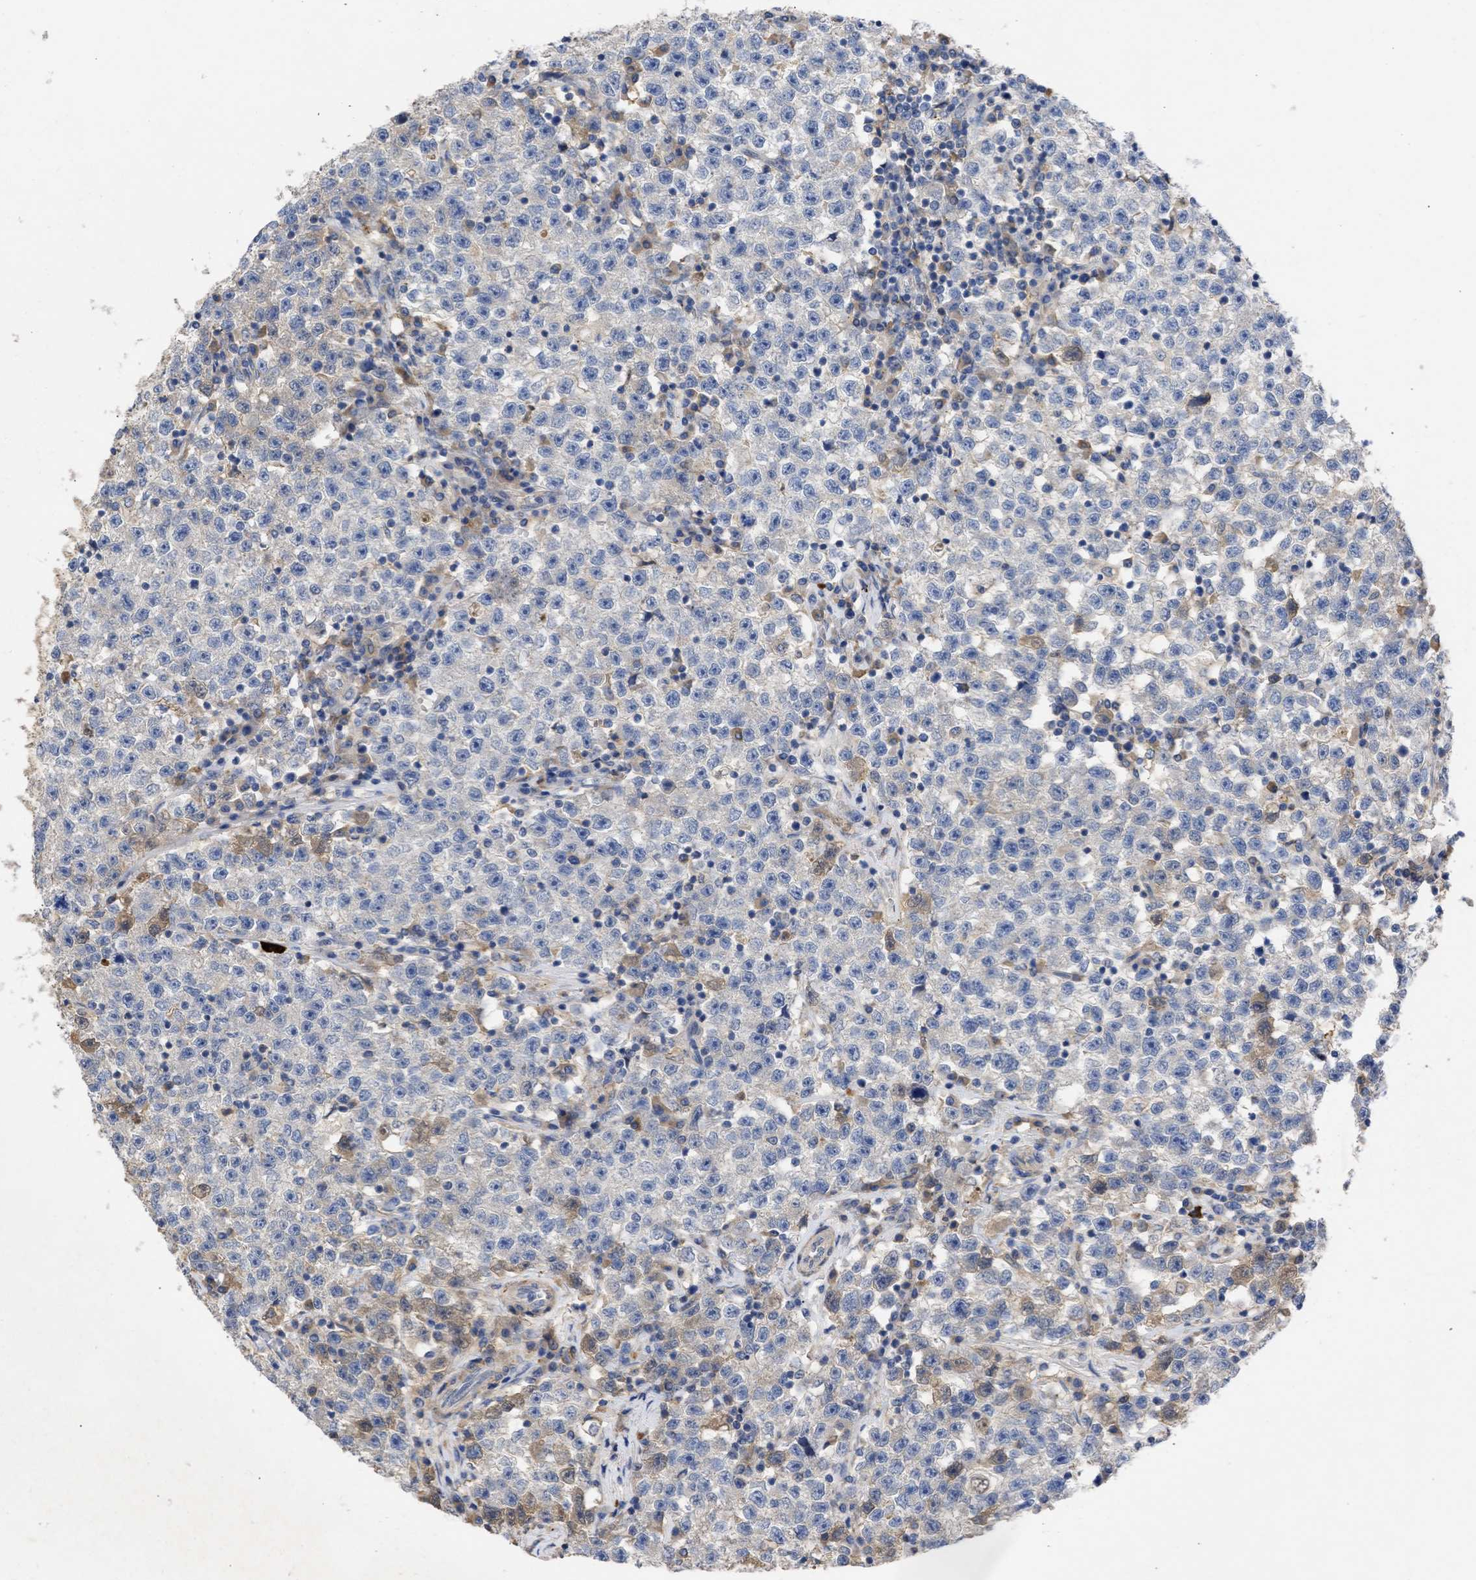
{"staining": {"intensity": "negative", "quantity": "none", "location": "none"}, "tissue": "testis cancer", "cell_type": "Tumor cells", "image_type": "cancer", "snomed": [{"axis": "morphology", "description": "Seminoma, NOS"}, {"axis": "topography", "description": "Testis"}], "caption": "The IHC image has no significant positivity in tumor cells of testis seminoma tissue.", "gene": "ARHGEF4", "patient": {"sex": "male", "age": 22}}